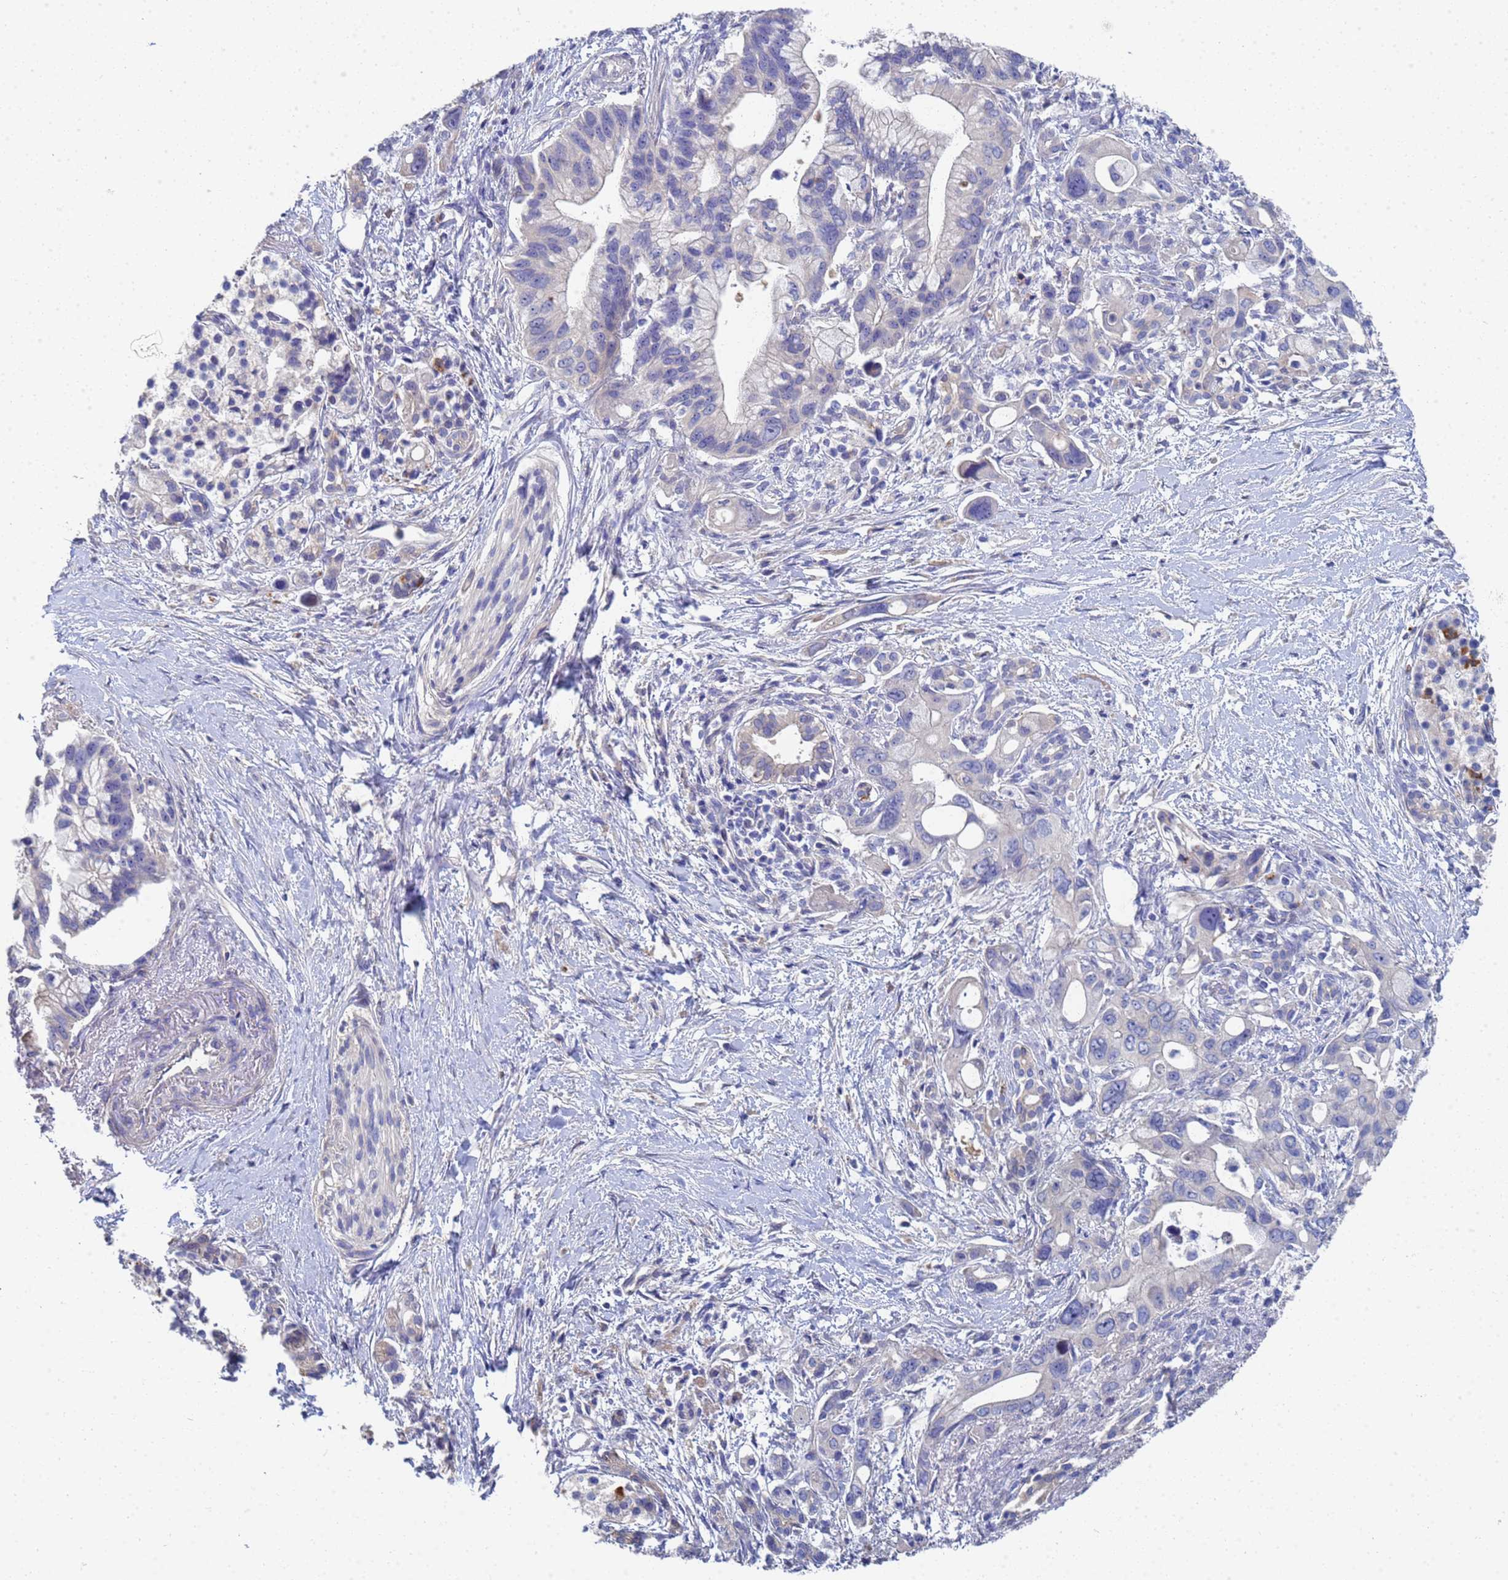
{"staining": {"intensity": "negative", "quantity": "none", "location": "none"}, "tissue": "pancreatic cancer", "cell_type": "Tumor cells", "image_type": "cancer", "snomed": [{"axis": "morphology", "description": "Adenocarcinoma, NOS"}, {"axis": "topography", "description": "Pancreas"}], "caption": "Tumor cells are negative for protein expression in human adenocarcinoma (pancreatic).", "gene": "LBX2", "patient": {"sex": "male", "age": 68}}